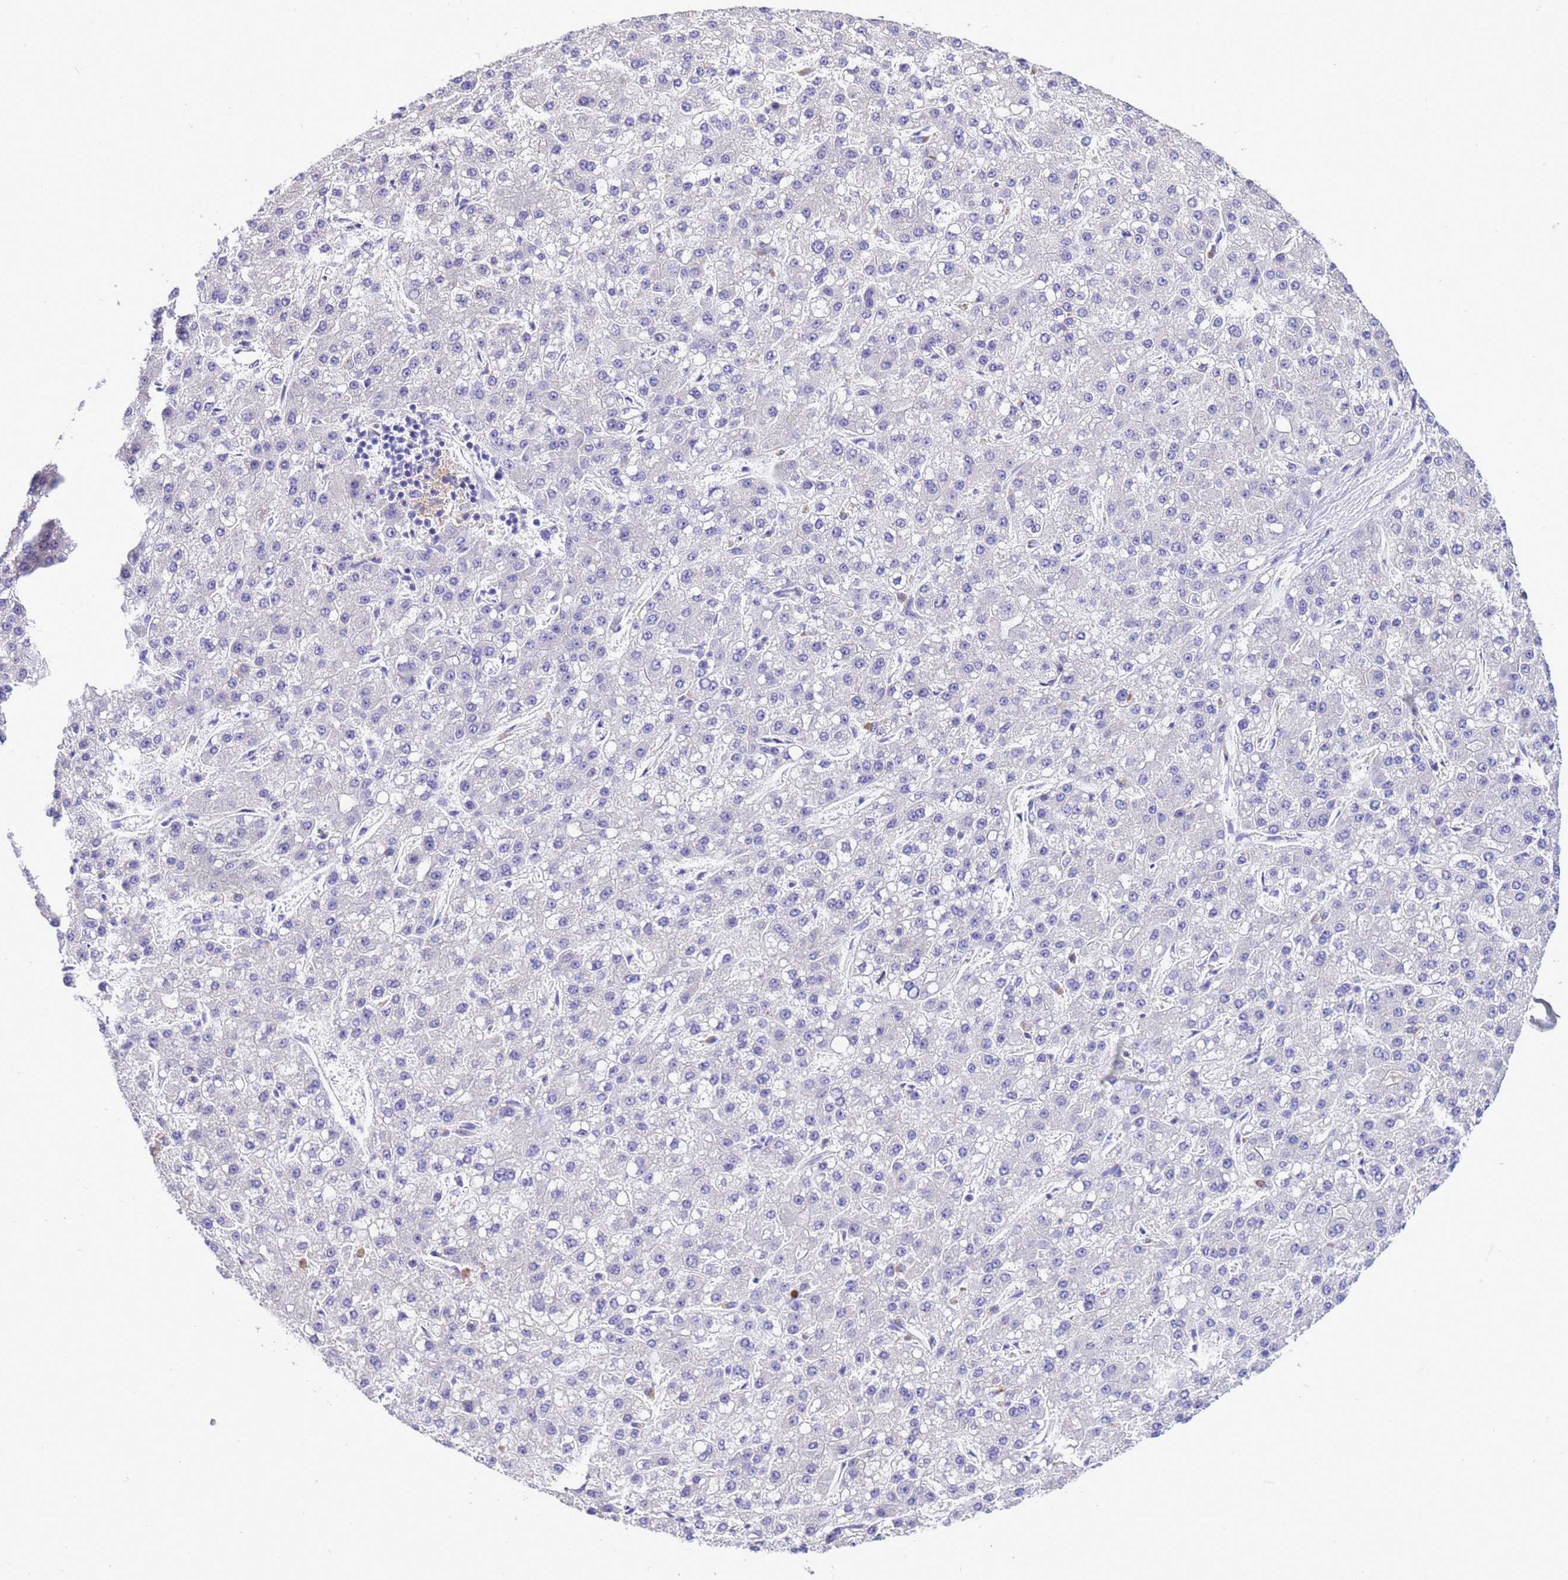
{"staining": {"intensity": "negative", "quantity": "none", "location": "none"}, "tissue": "liver cancer", "cell_type": "Tumor cells", "image_type": "cancer", "snomed": [{"axis": "morphology", "description": "Carcinoma, Hepatocellular, NOS"}, {"axis": "topography", "description": "Liver"}], "caption": "Human liver cancer (hepatocellular carcinoma) stained for a protein using immunohistochemistry (IHC) reveals no expression in tumor cells.", "gene": "KICS2", "patient": {"sex": "male", "age": 67}}